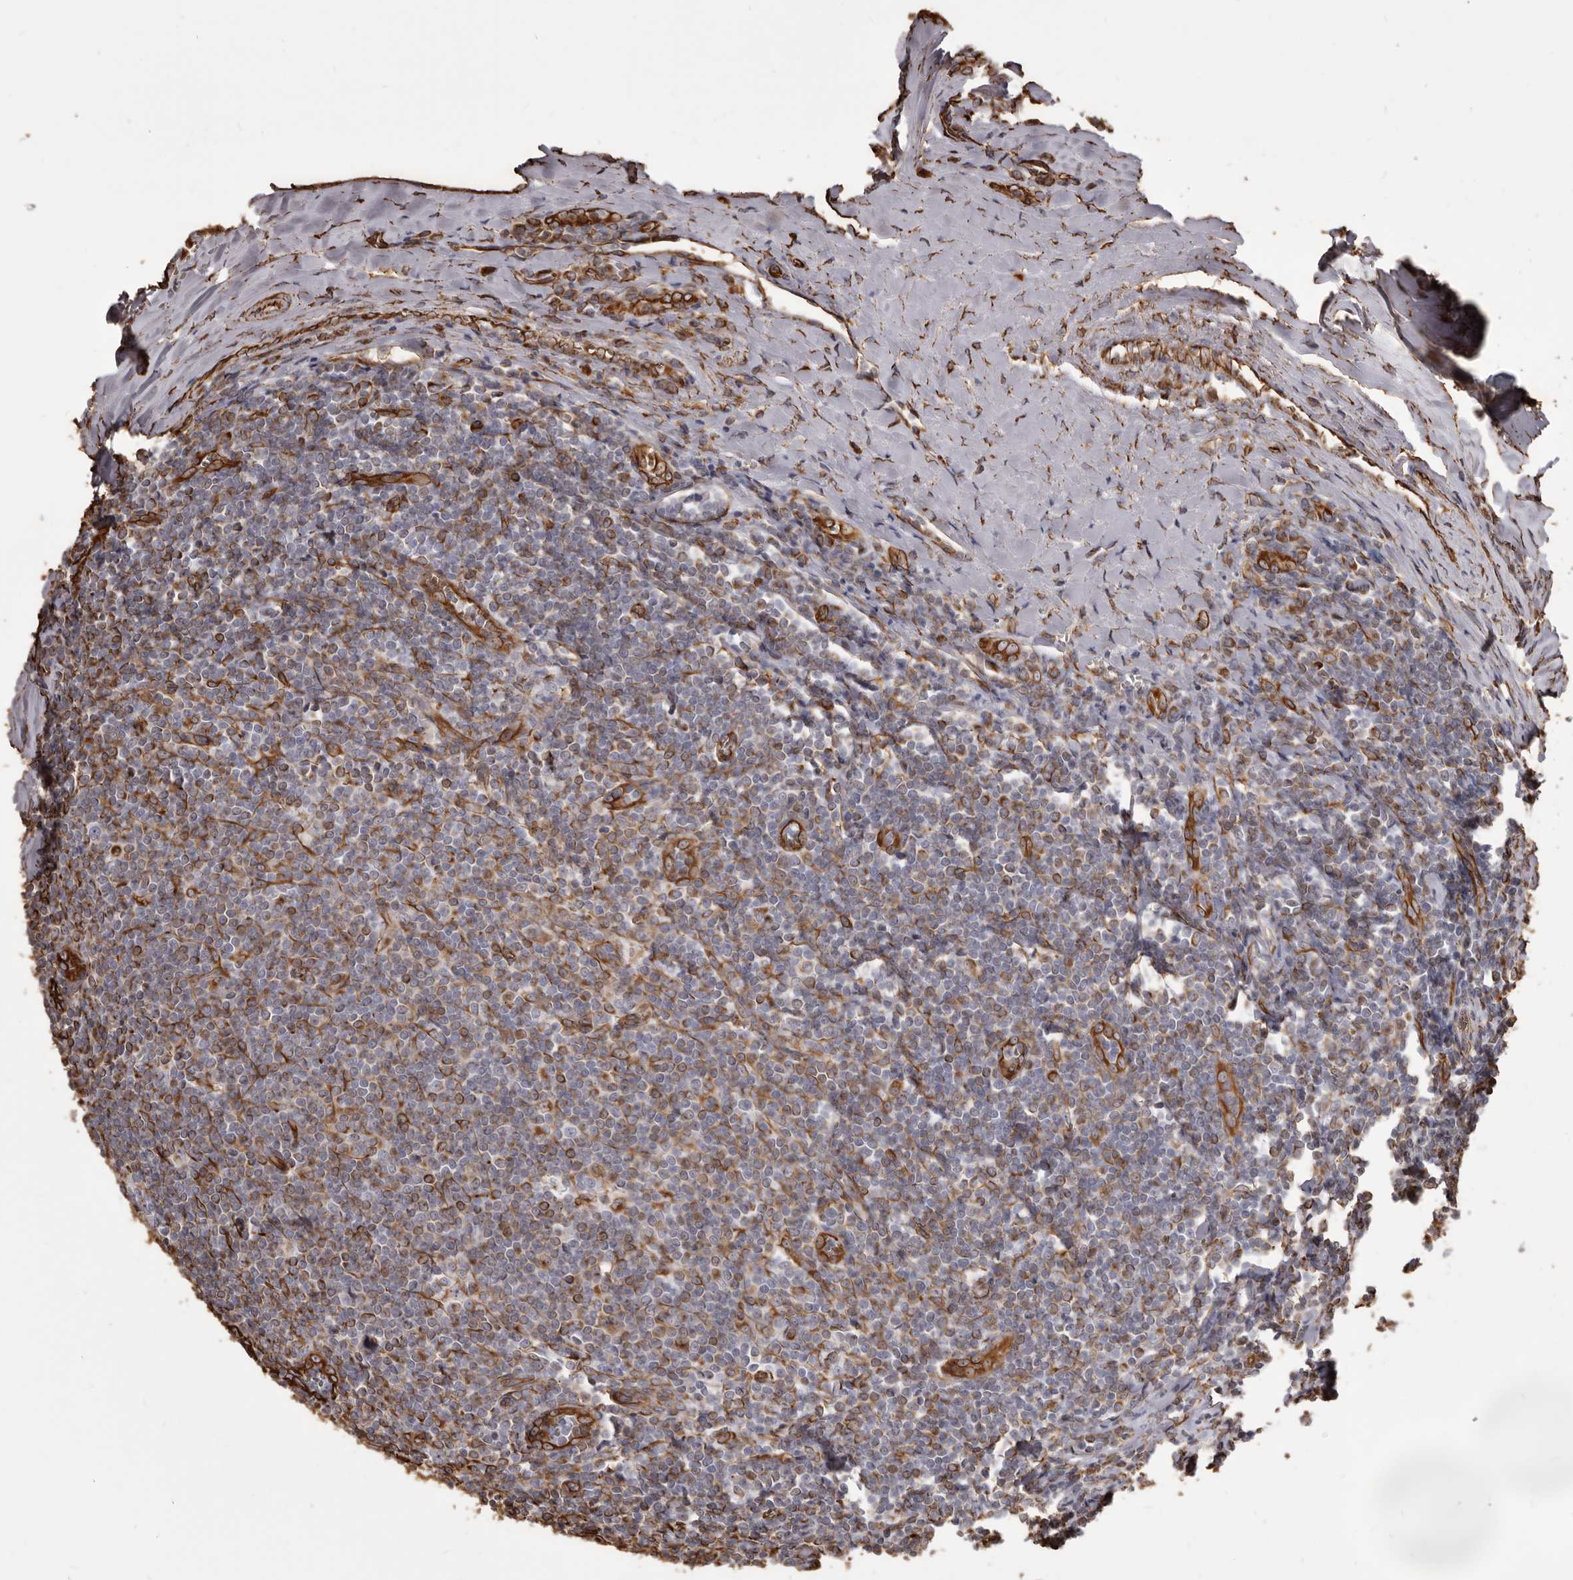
{"staining": {"intensity": "moderate", "quantity": "<25%", "location": "cytoplasmic/membranous"}, "tissue": "tonsil", "cell_type": "Germinal center cells", "image_type": "normal", "snomed": [{"axis": "morphology", "description": "Normal tissue, NOS"}, {"axis": "topography", "description": "Tonsil"}], "caption": "Protein analysis of unremarkable tonsil displays moderate cytoplasmic/membranous staining in approximately <25% of germinal center cells.", "gene": "MTURN", "patient": {"sex": "male", "age": 27}}